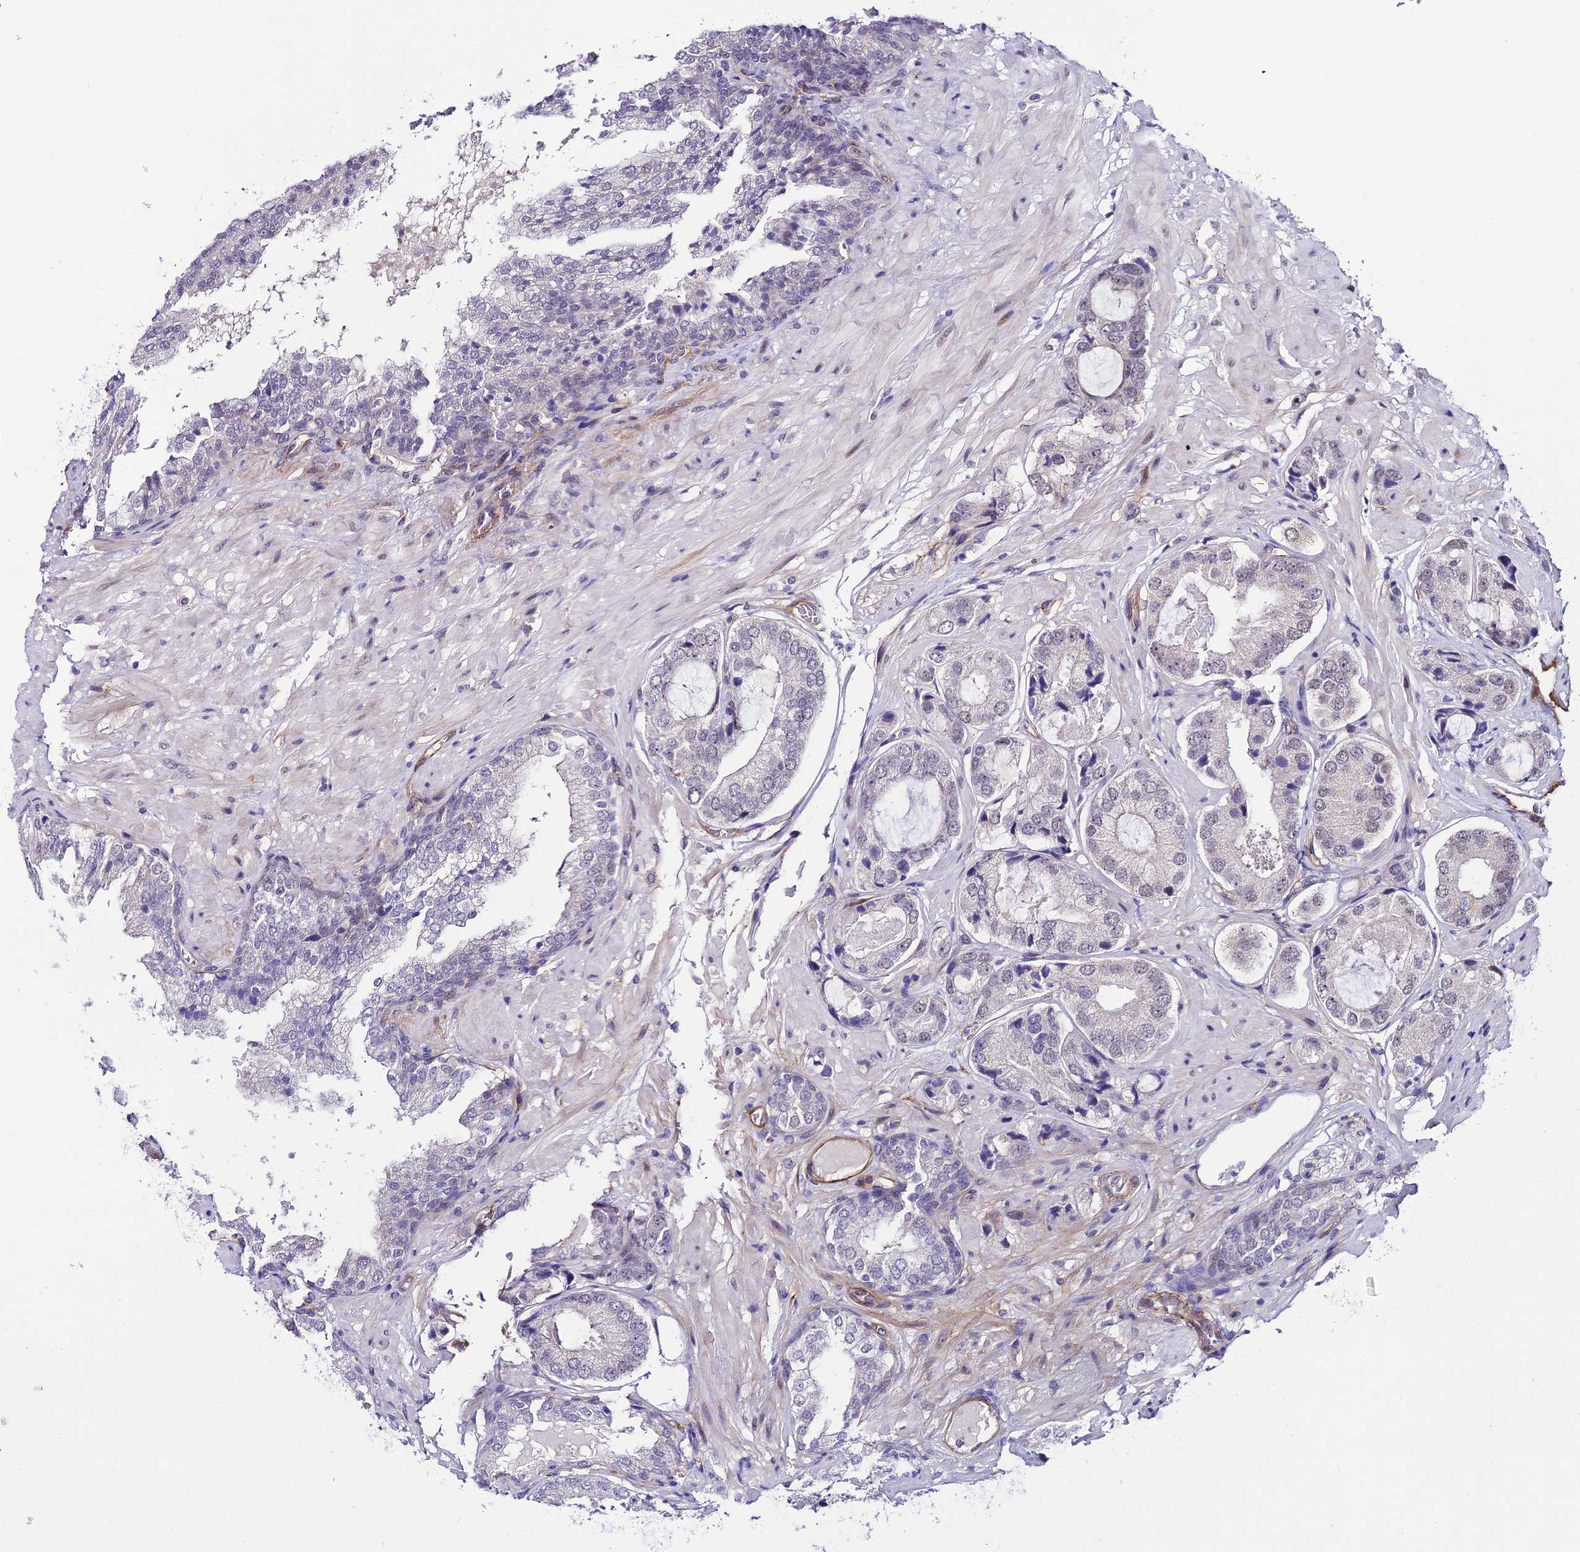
{"staining": {"intensity": "weak", "quantity": "<25%", "location": "nuclear"}, "tissue": "prostate cancer", "cell_type": "Tumor cells", "image_type": "cancer", "snomed": [{"axis": "morphology", "description": "Adenocarcinoma, High grade"}, {"axis": "topography", "description": "Prostate"}], "caption": "Tumor cells are negative for protein expression in human prostate cancer.", "gene": "SYT15", "patient": {"sex": "male", "age": 59}}